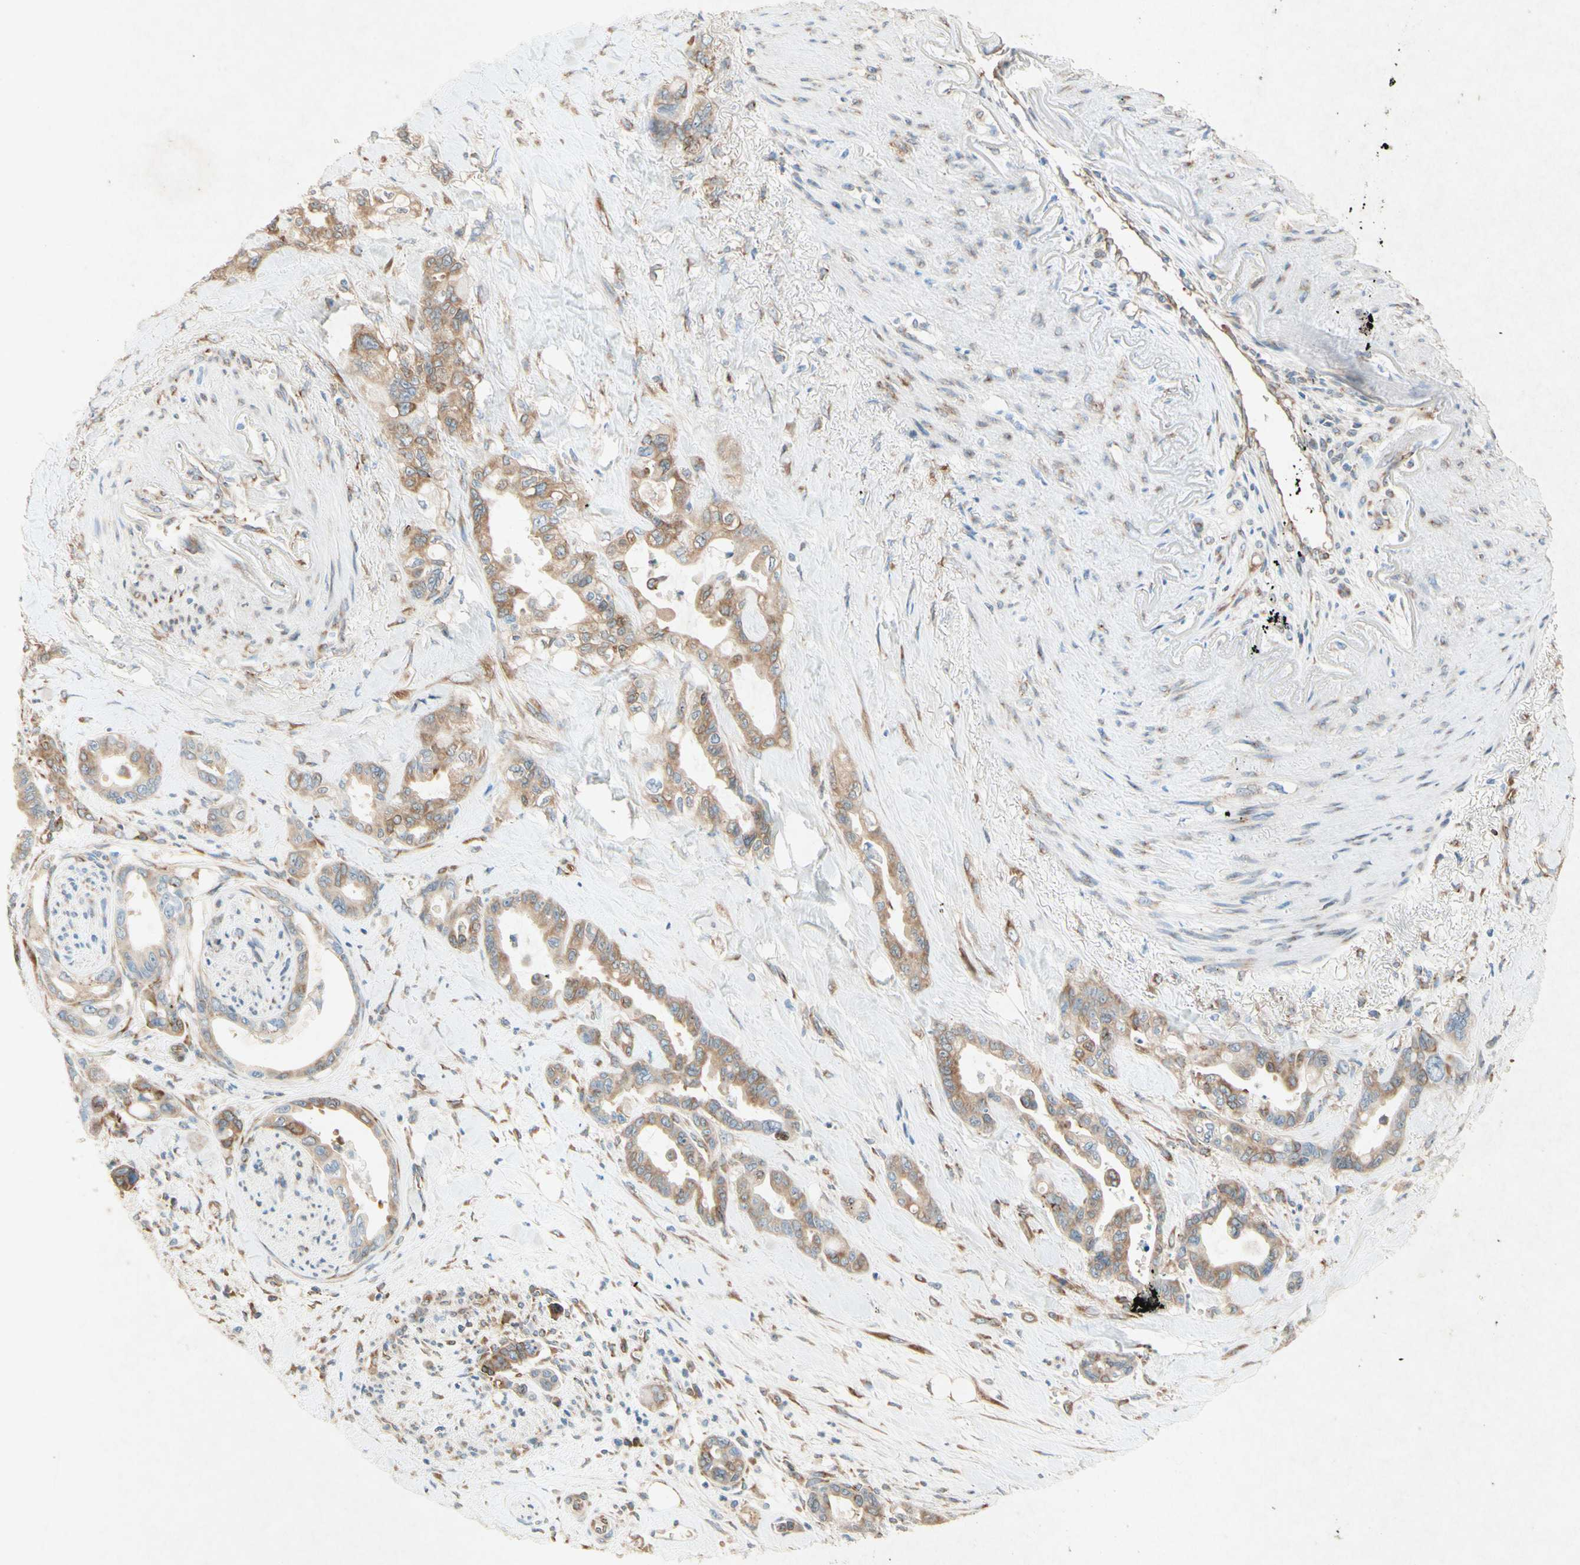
{"staining": {"intensity": "moderate", "quantity": ">75%", "location": "cytoplasmic/membranous"}, "tissue": "pancreatic cancer", "cell_type": "Tumor cells", "image_type": "cancer", "snomed": [{"axis": "morphology", "description": "Adenocarcinoma, NOS"}, {"axis": "topography", "description": "Pancreas"}], "caption": "An immunohistochemistry histopathology image of neoplastic tissue is shown. Protein staining in brown labels moderate cytoplasmic/membranous positivity in adenocarcinoma (pancreatic) within tumor cells.", "gene": "PABPC1", "patient": {"sex": "male", "age": 70}}